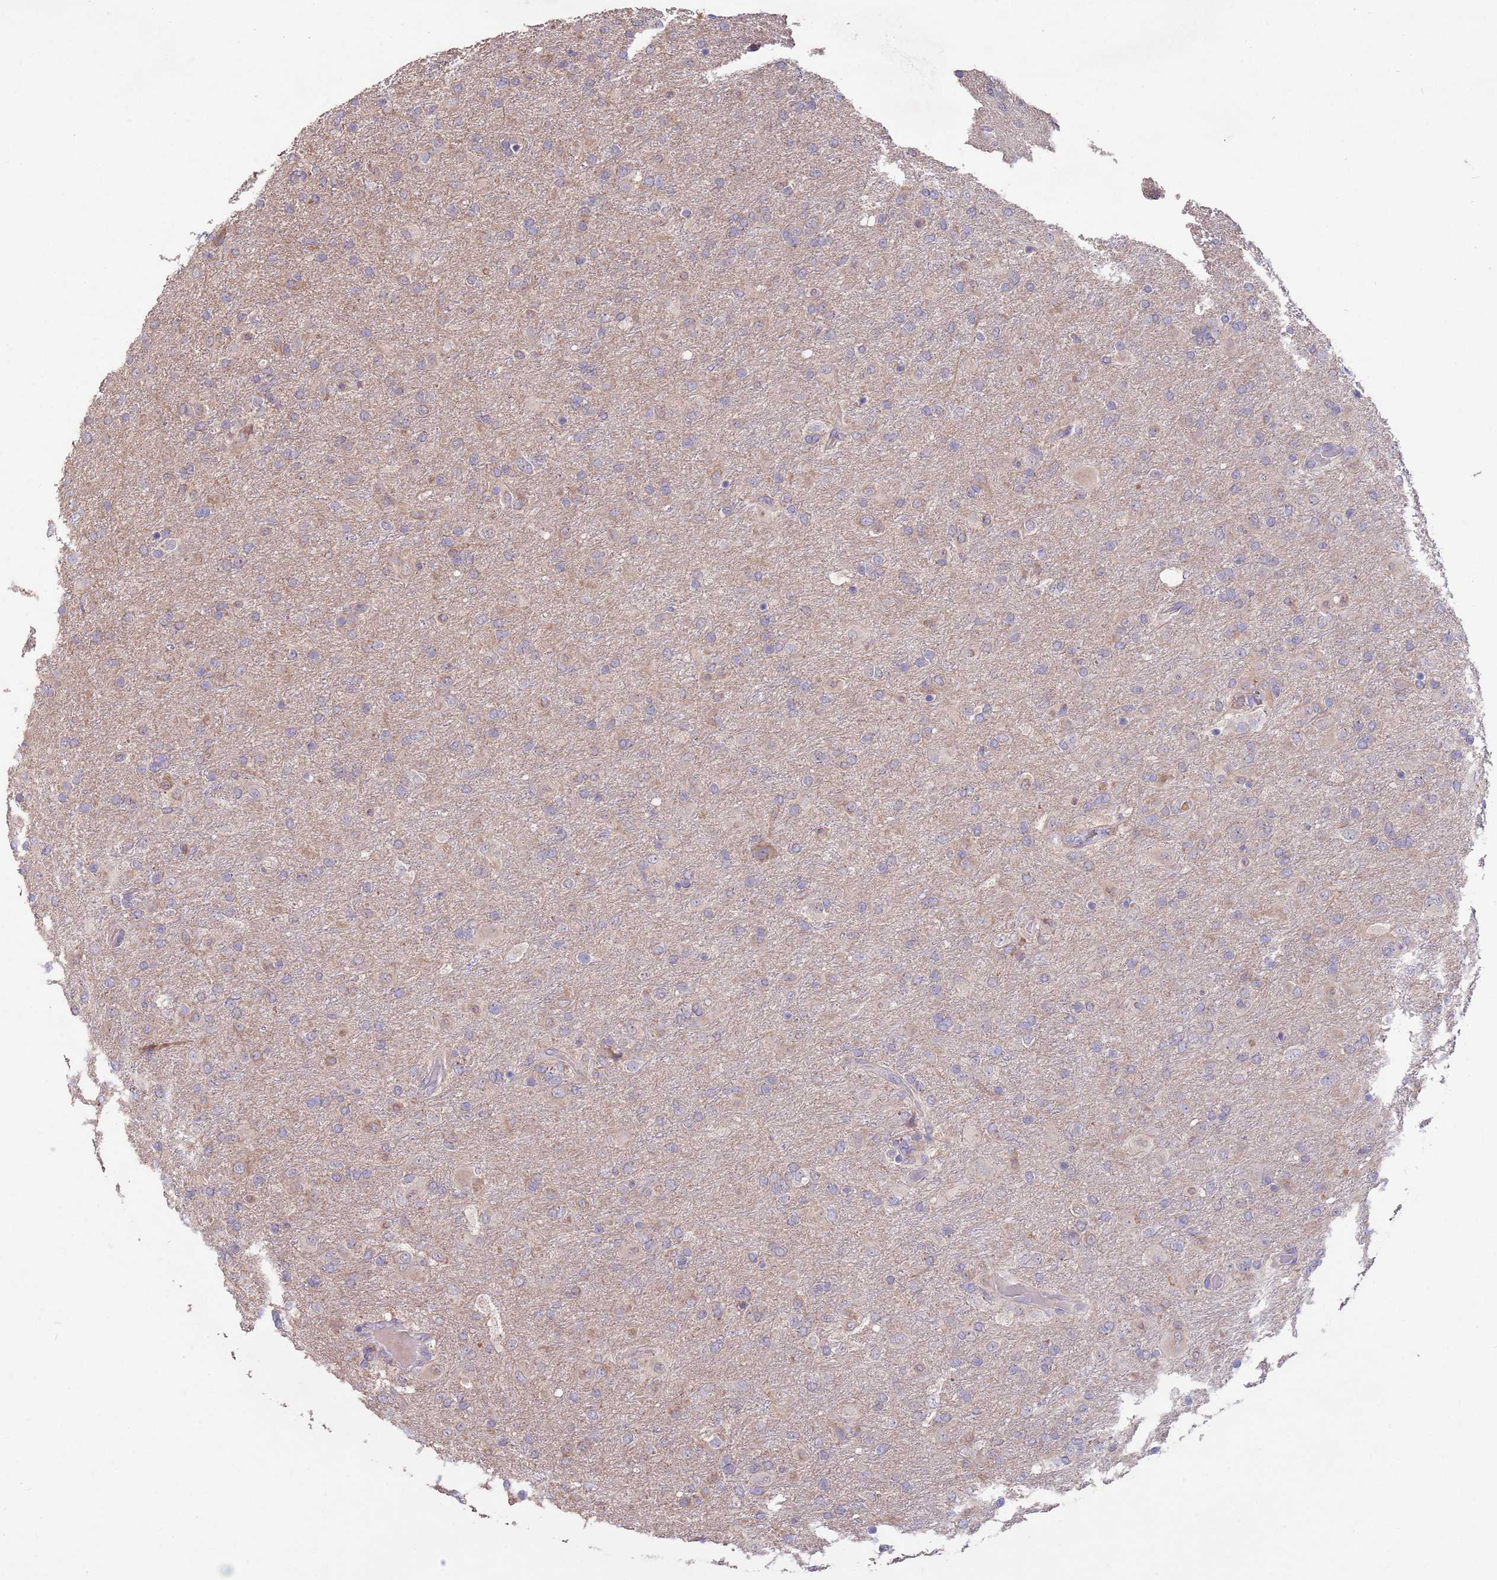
{"staining": {"intensity": "weak", "quantity": "<25%", "location": "cytoplasmic/membranous"}, "tissue": "glioma", "cell_type": "Tumor cells", "image_type": "cancer", "snomed": [{"axis": "morphology", "description": "Glioma, malignant, Low grade"}, {"axis": "topography", "description": "Brain"}], "caption": "Tumor cells are negative for brown protein staining in malignant glioma (low-grade). (Stains: DAB (3,3'-diaminobenzidine) IHC with hematoxylin counter stain, Microscopy: brightfield microscopy at high magnification).", "gene": "MEI1", "patient": {"sex": "male", "age": 65}}